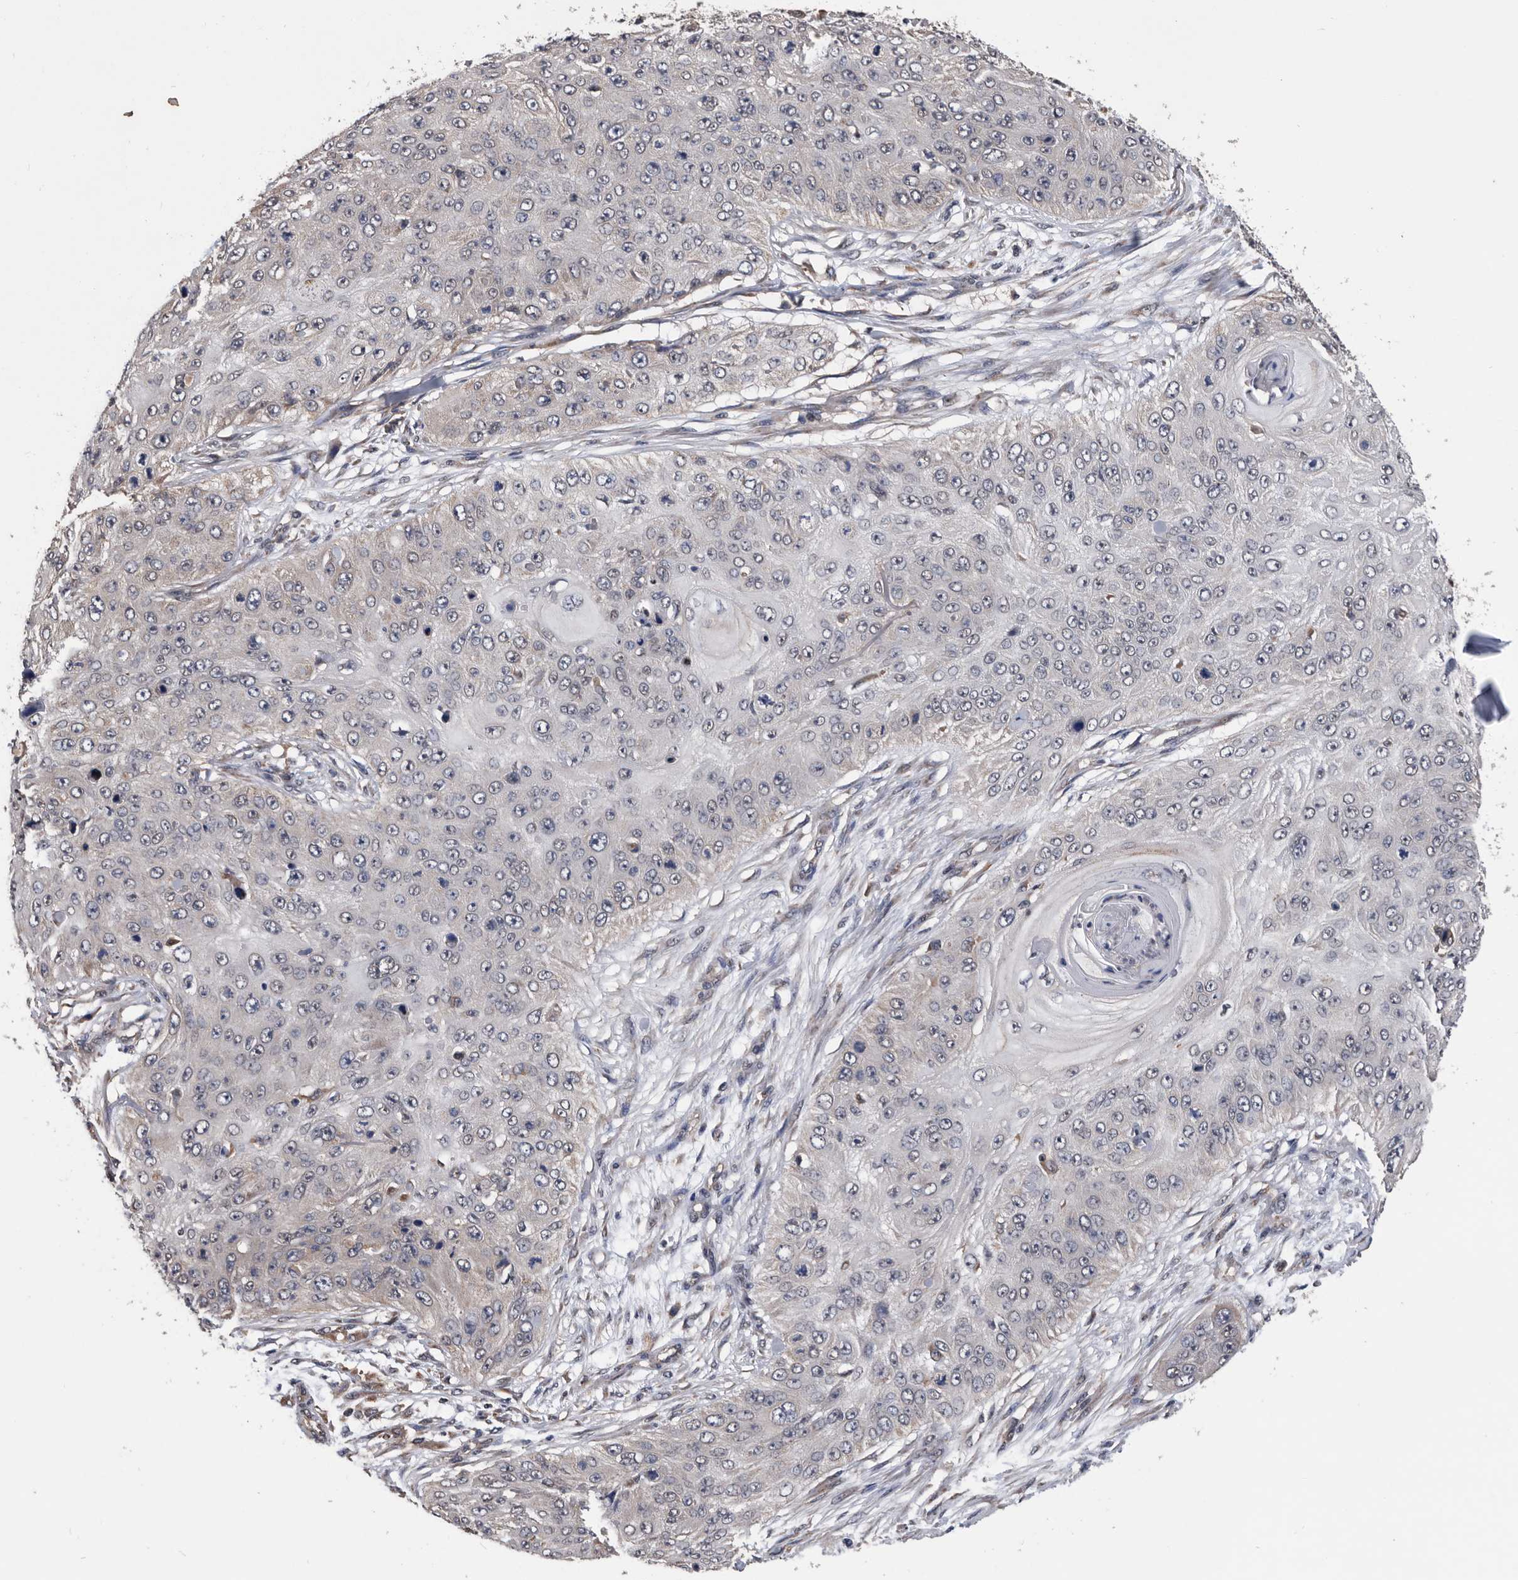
{"staining": {"intensity": "negative", "quantity": "none", "location": "none"}, "tissue": "skin cancer", "cell_type": "Tumor cells", "image_type": "cancer", "snomed": [{"axis": "morphology", "description": "Squamous cell carcinoma, NOS"}, {"axis": "topography", "description": "Skin"}], "caption": "IHC image of human skin squamous cell carcinoma stained for a protein (brown), which reveals no staining in tumor cells.", "gene": "NRBP1", "patient": {"sex": "female", "age": 80}}